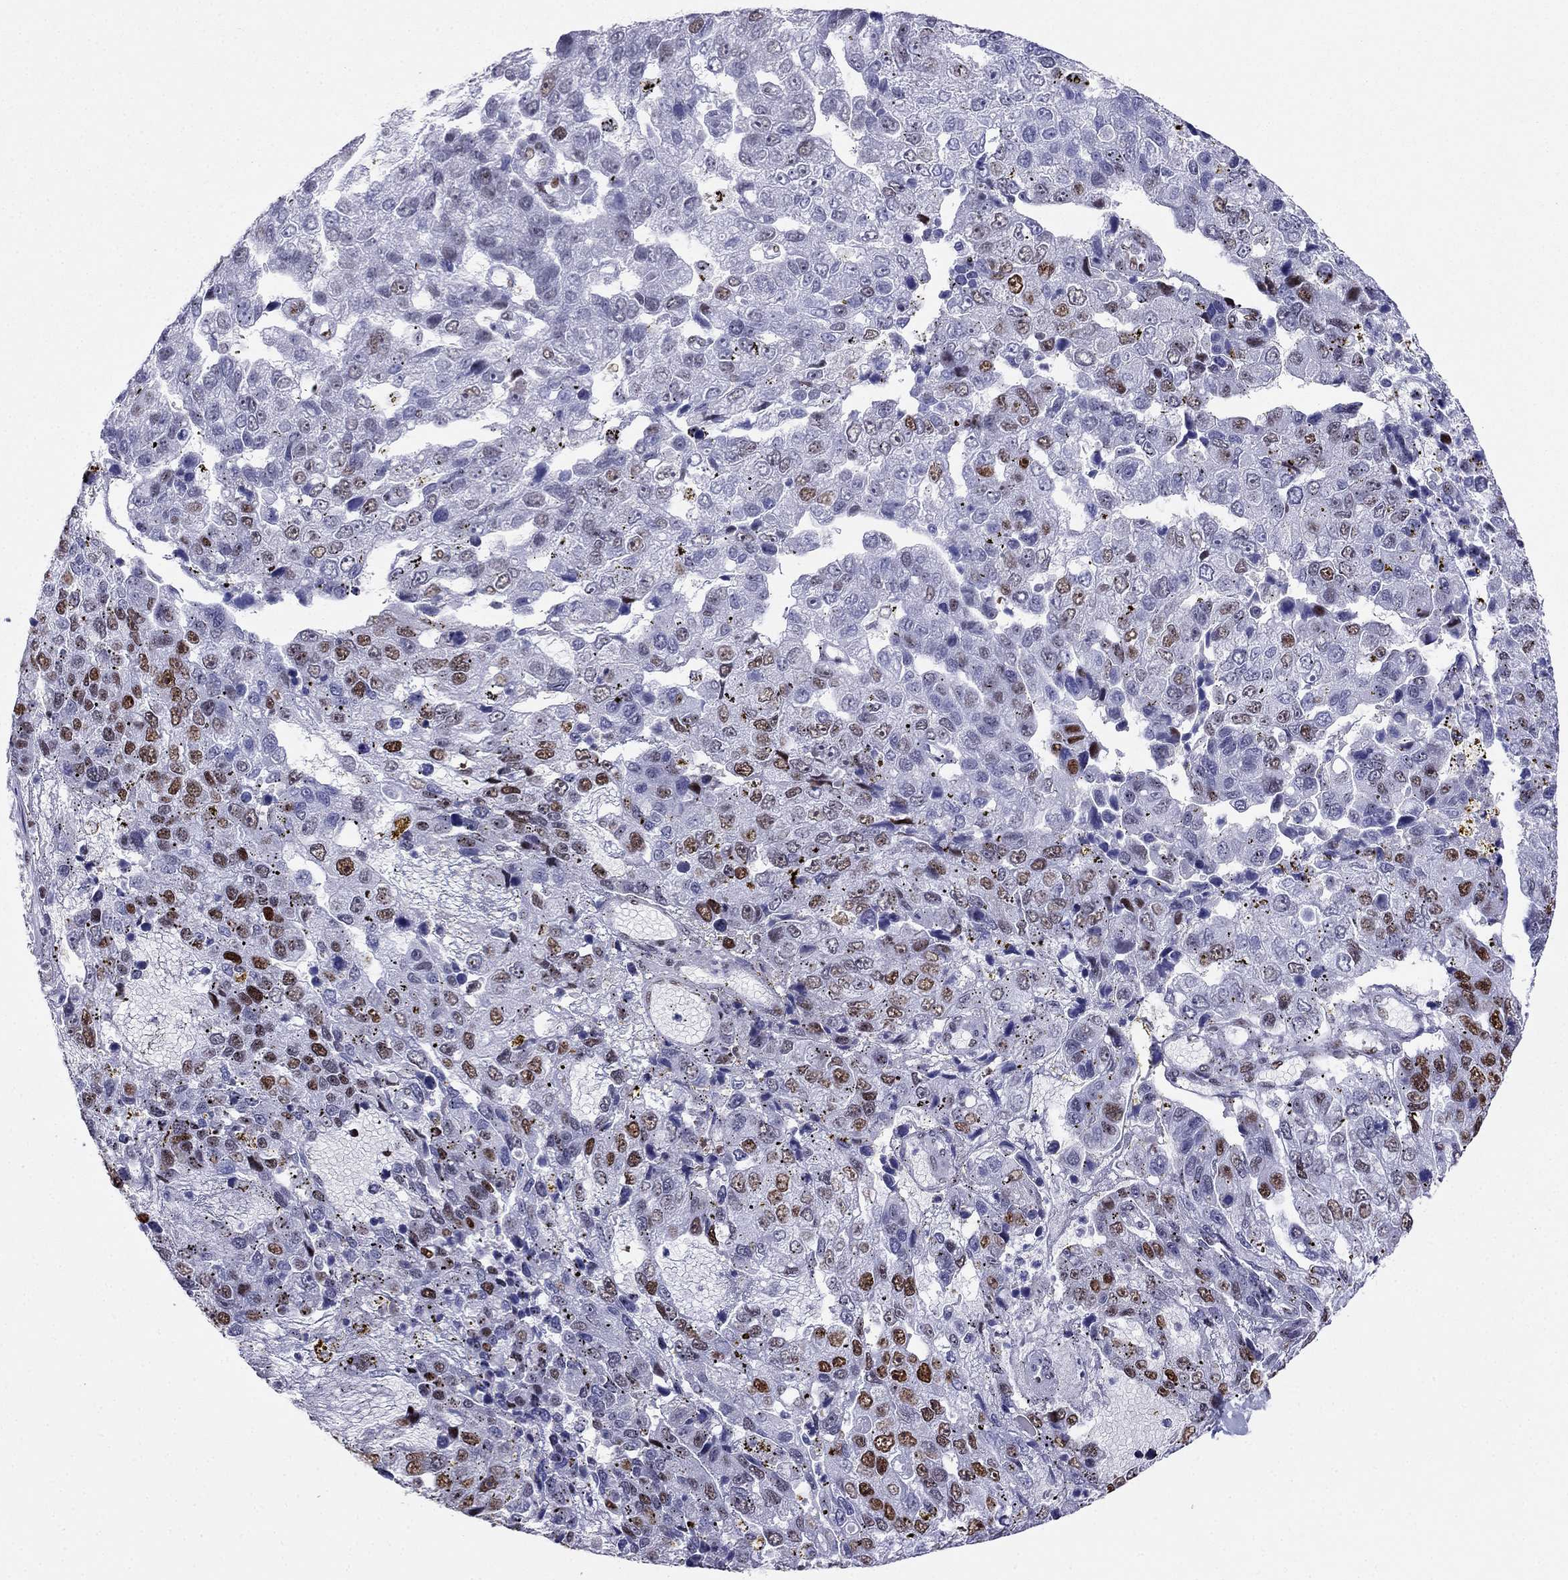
{"staining": {"intensity": "strong", "quantity": "25%-75%", "location": "nuclear"}, "tissue": "pancreatic cancer", "cell_type": "Tumor cells", "image_type": "cancer", "snomed": [{"axis": "morphology", "description": "Adenocarcinoma, NOS"}, {"axis": "topography", "description": "Pancreas"}], "caption": "This histopathology image demonstrates pancreatic cancer stained with IHC to label a protein in brown. The nuclear of tumor cells show strong positivity for the protein. Nuclei are counter-stained blue.", "gene": "PPM1G", "patient": {"sex": "female", "age": 61}}